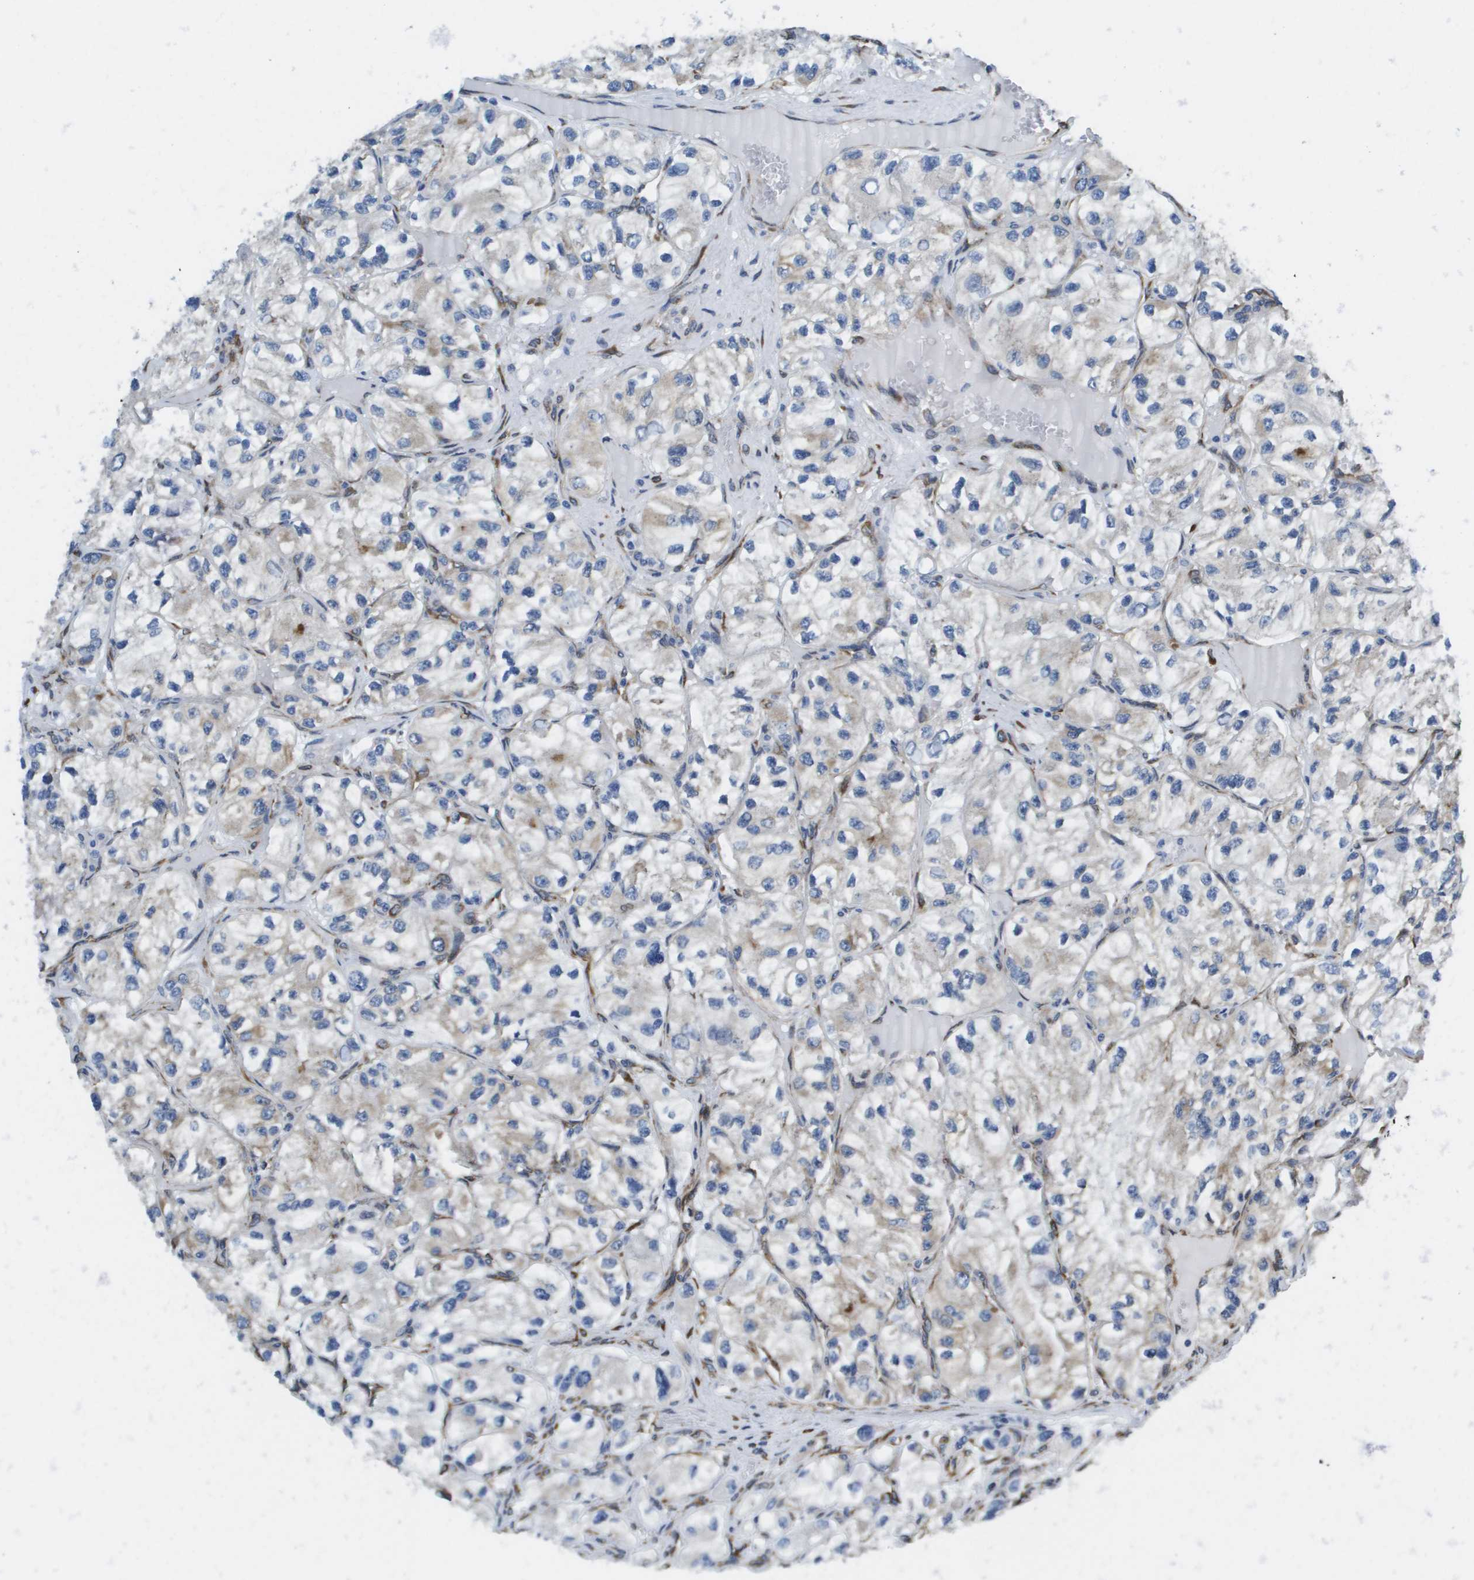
{"staining": {"intensity": "negative", "quantity": "none", "location": "none"}, "tissue": "renal cancer", "cell_type": "Tumor cells", "image_type": "cancer", "snomed": [{"axis": "morphology", "description": "Adenocarcinoma, NOS"}, {"axis": "topography", "description": "Kidney"}], "caption": "This is an IHC micrograph of renal cancer (adenocarcinoma). There is no expression in tumor cells.", "gene": "ST3GAL2", "patient": {"sex": "female", "age": 57}}